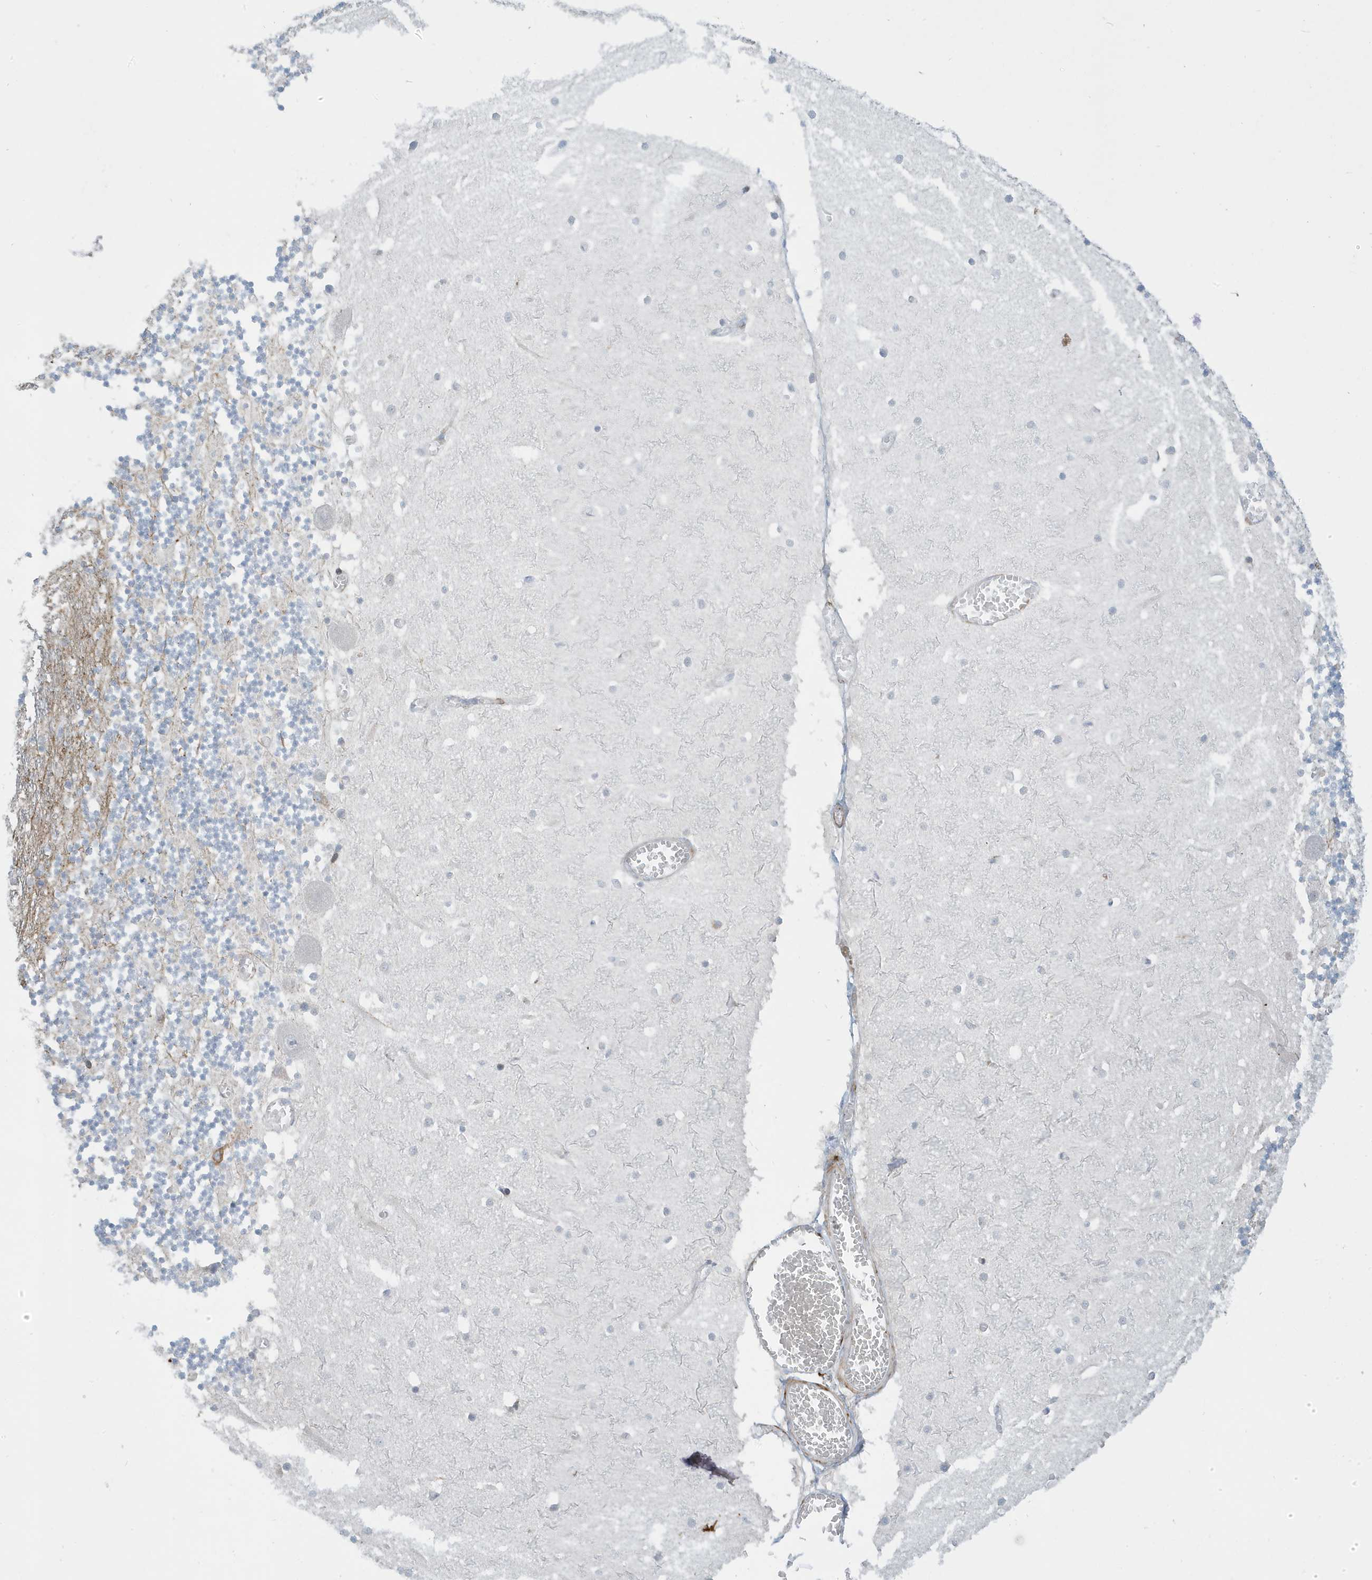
{"staining": {"intensity": "moderate", "quantity": "25%-75%", "location": "cytoplasmic/membranous"}, "tissue": "cerebellum", "cell_type": "Cells in granular layer", "image_type": "normal", "snomed": [{"axis": "morphology", "description": "Normal tissue, NOS"}, {"axis": "topography", "description": "Cerebellum"}], "caption": "Immunohistochemistry (DAB) staining of normal human cerebellum exhibits moderate cytoplasmic/membranous protein expression in about 25%-75% of cells in granular layer.", "gene": "PERM1", "patient": {"sex": "female", "age": 28}}